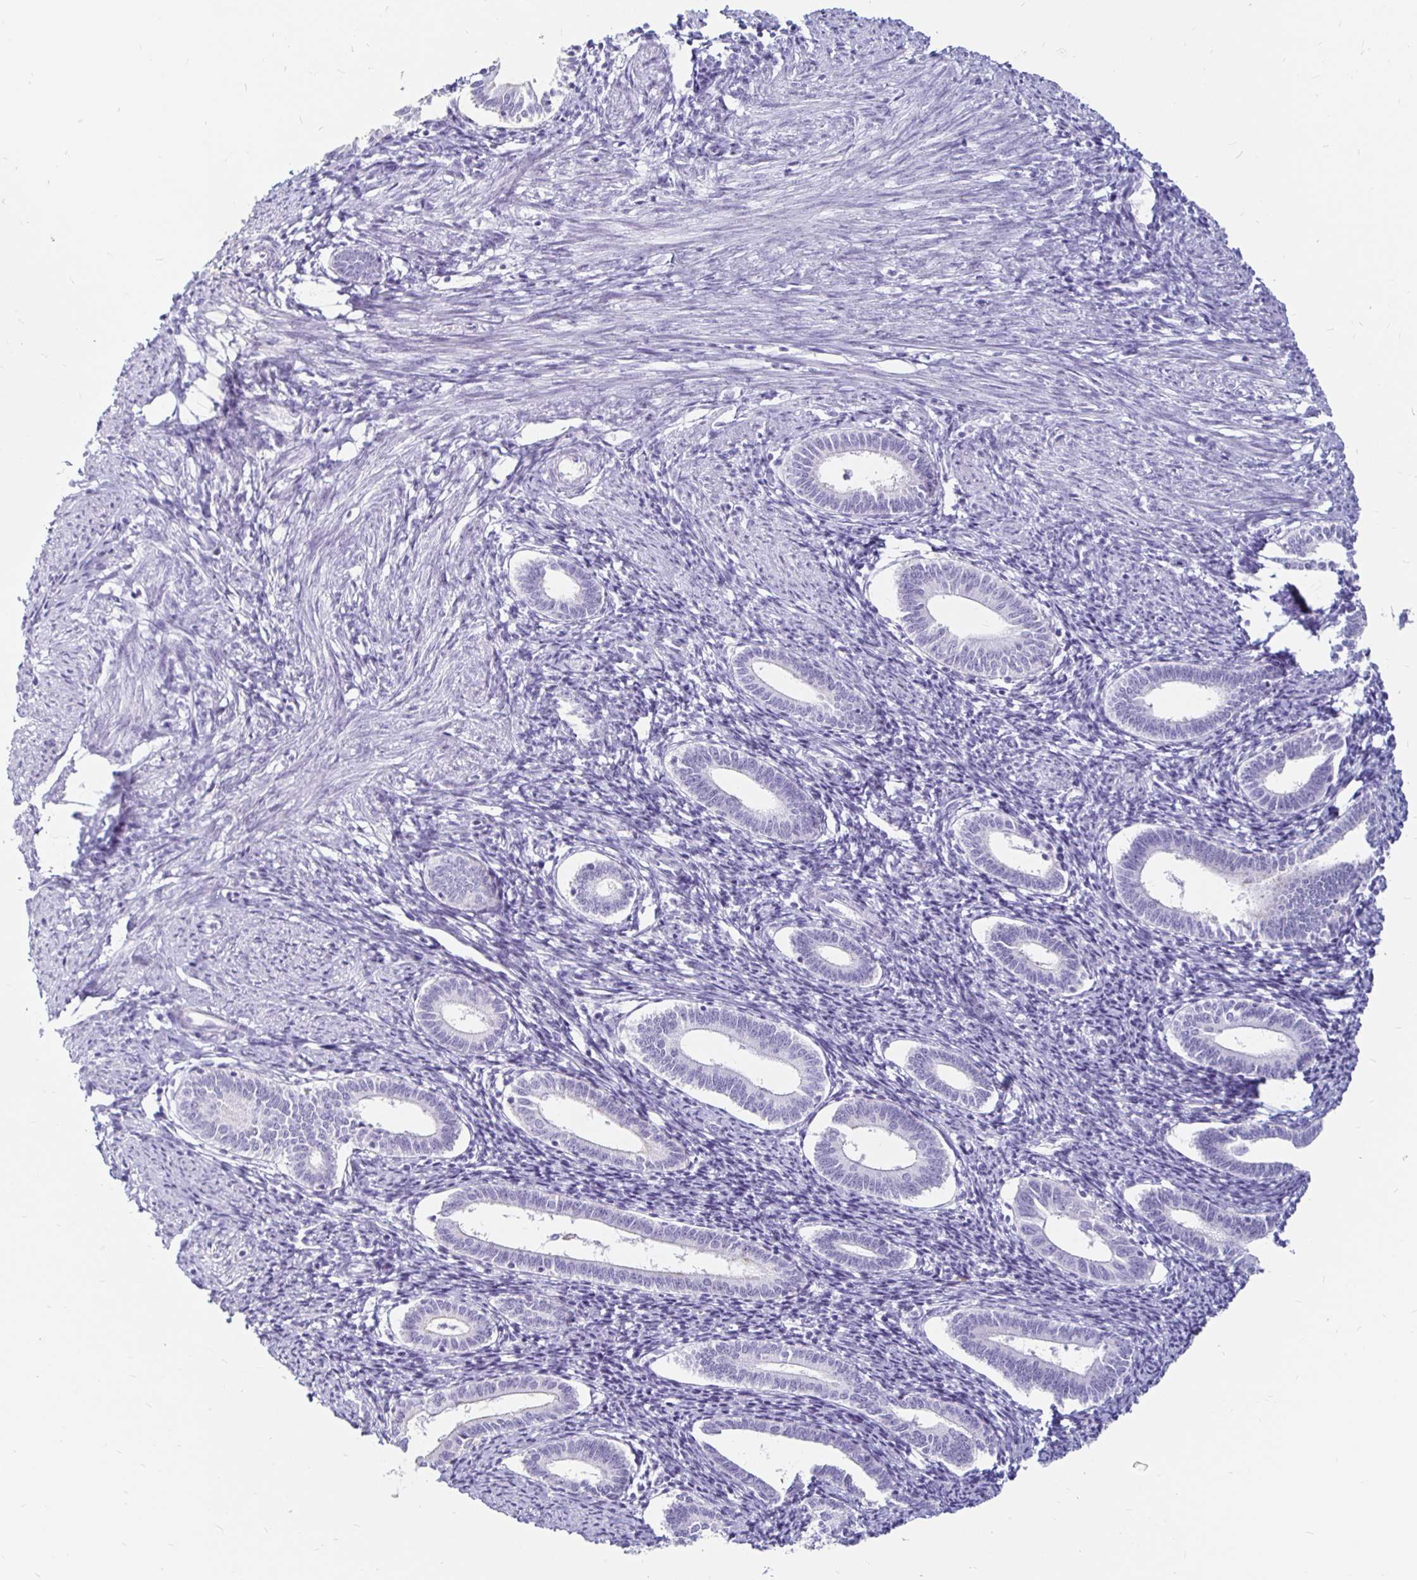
{"staining": {"intensity": "negative", "quantity": "none", "location": "none"}, "tissue": "endometrium", "cell_type": "Cells in endometrial stroma", "image_type": "normal", "snomed": [{"axis": "morphology", "description": "Normal tissue, NOS"}, {"axis": "topography", "description": "Endometrium"}], "caption": "Cells in endometrial stroma show no significant expression in benign endometrium. (Brightfield microscopy of DAB (3,3'-diaminobenzidine) immunohistochemistry (IHC) at high magnification).", "gene": "TIMP1", "patient": {"sex": "female", "age": 41}}